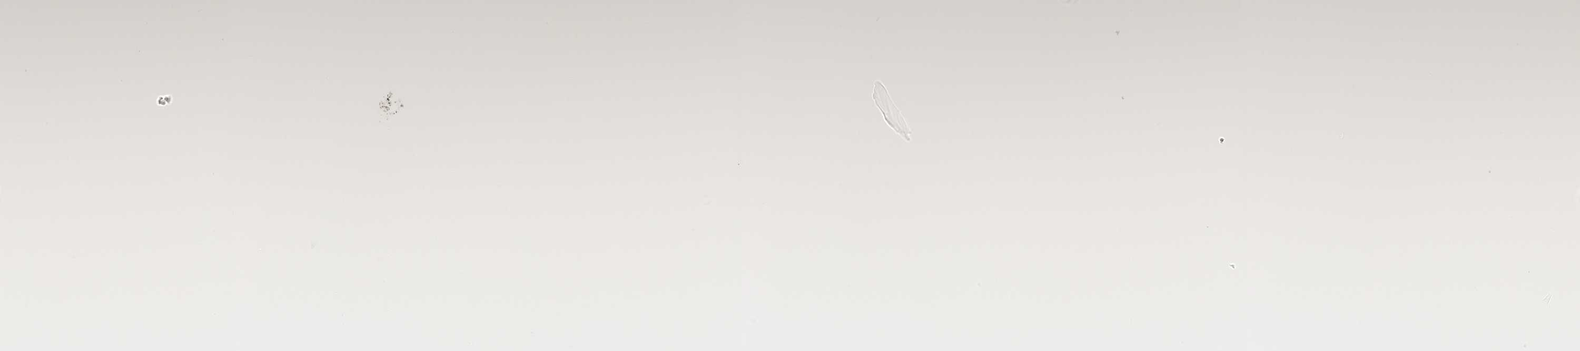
{"staining": {"intensity": "weak", "quantity": "<25%", "location": "cytoplasmic/membranous"}, "tissue": "lung", "cell_type": "Alveolar cells", "image_type": "normal", "snomed": [{"axis": "morphology", "description": "Normal tissue, NOS"}, {"axis": "topography", "description": "Lung"}], "caption": "Benign lung was stained to show a protein in brown. There is no significant expression in alveolar cells. (Stains: DAB (3,3'-diaminobenzidine) immunohistochemistry (IHC) with hematoxylin counter stain, Microscopy: brightfield microscopy at high magnification).", "gene": "IQCC", "patient": {"sex": "female", "age": 67}}